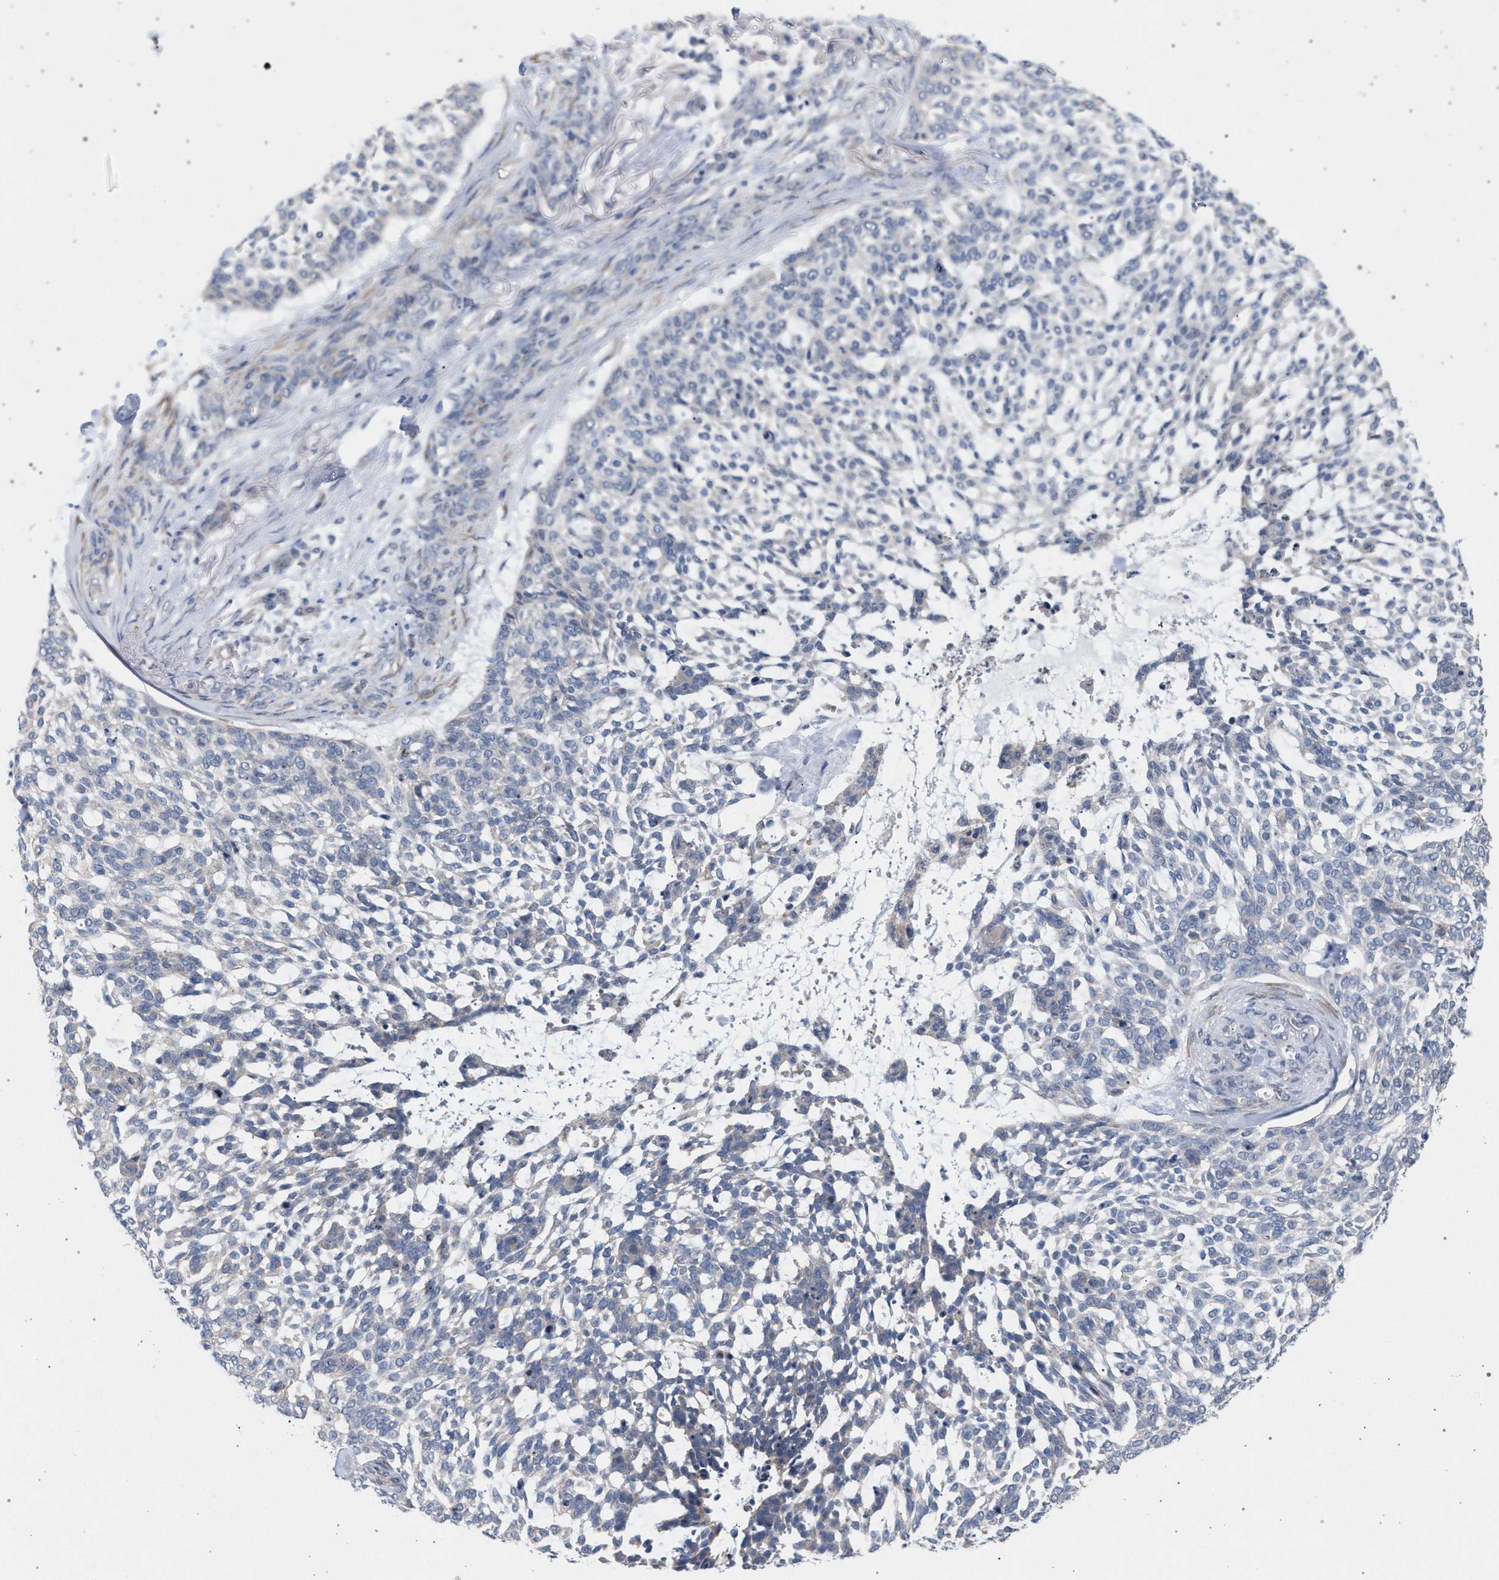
{"staining": {"intensity": "negative", "quantity": "none", "location": "none"}, "tissue": "skin cancer", "cell_type": "Tumor cells", "image_type": "cancer", "snomed": [{"axis": "morphology", "description": "Basal cell carcinoma"}, {"axis": "topography", "description": "Skin"}], "caption": "A photomicrograph of basal cell carcinoma (skin) stained for a protein exhibits no brown staining in tumor cells.", "gene": "ARPC5L", "patient": {"sex": "female", "age": 64}}